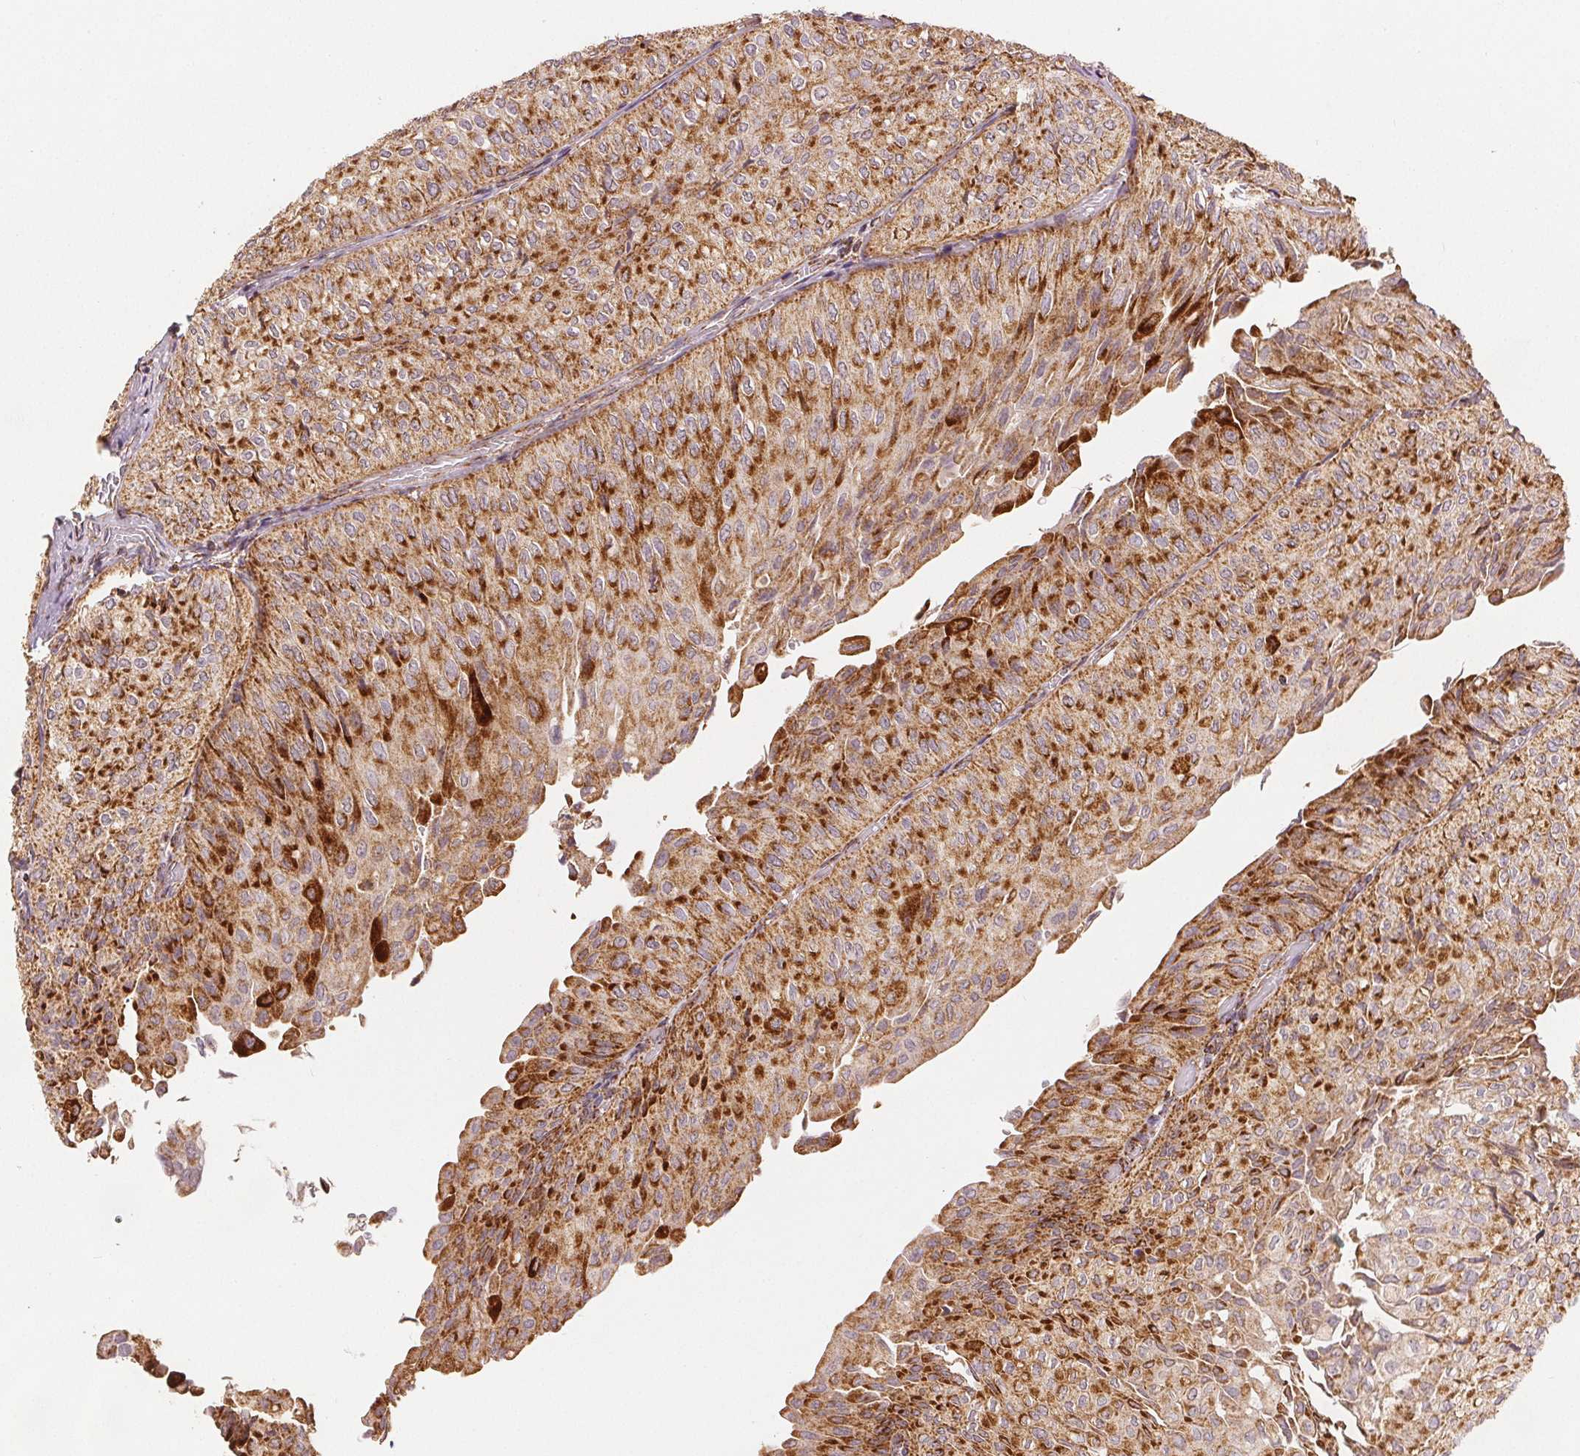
{"staining": {"intensity": "strong", "quantity": ">75%", "location": "cytoplasmic/membranous"}, "tissue": "urothelial cancer", "cell_type": "Tumor cells", "image_type": "cancer", "snomed": [{"axis": "morphology", "description": "Urothelial carcinoma, NOS"}, {"axis": "topography", "description": "Urinary bladder"}], "caption": "A brown stain highlights strong cytoplasmic/membranous staining of a protein in human urothelial cancer tumor cells.", "gene": "SDHB", "patient": {"sex": "male", "age": 62}}